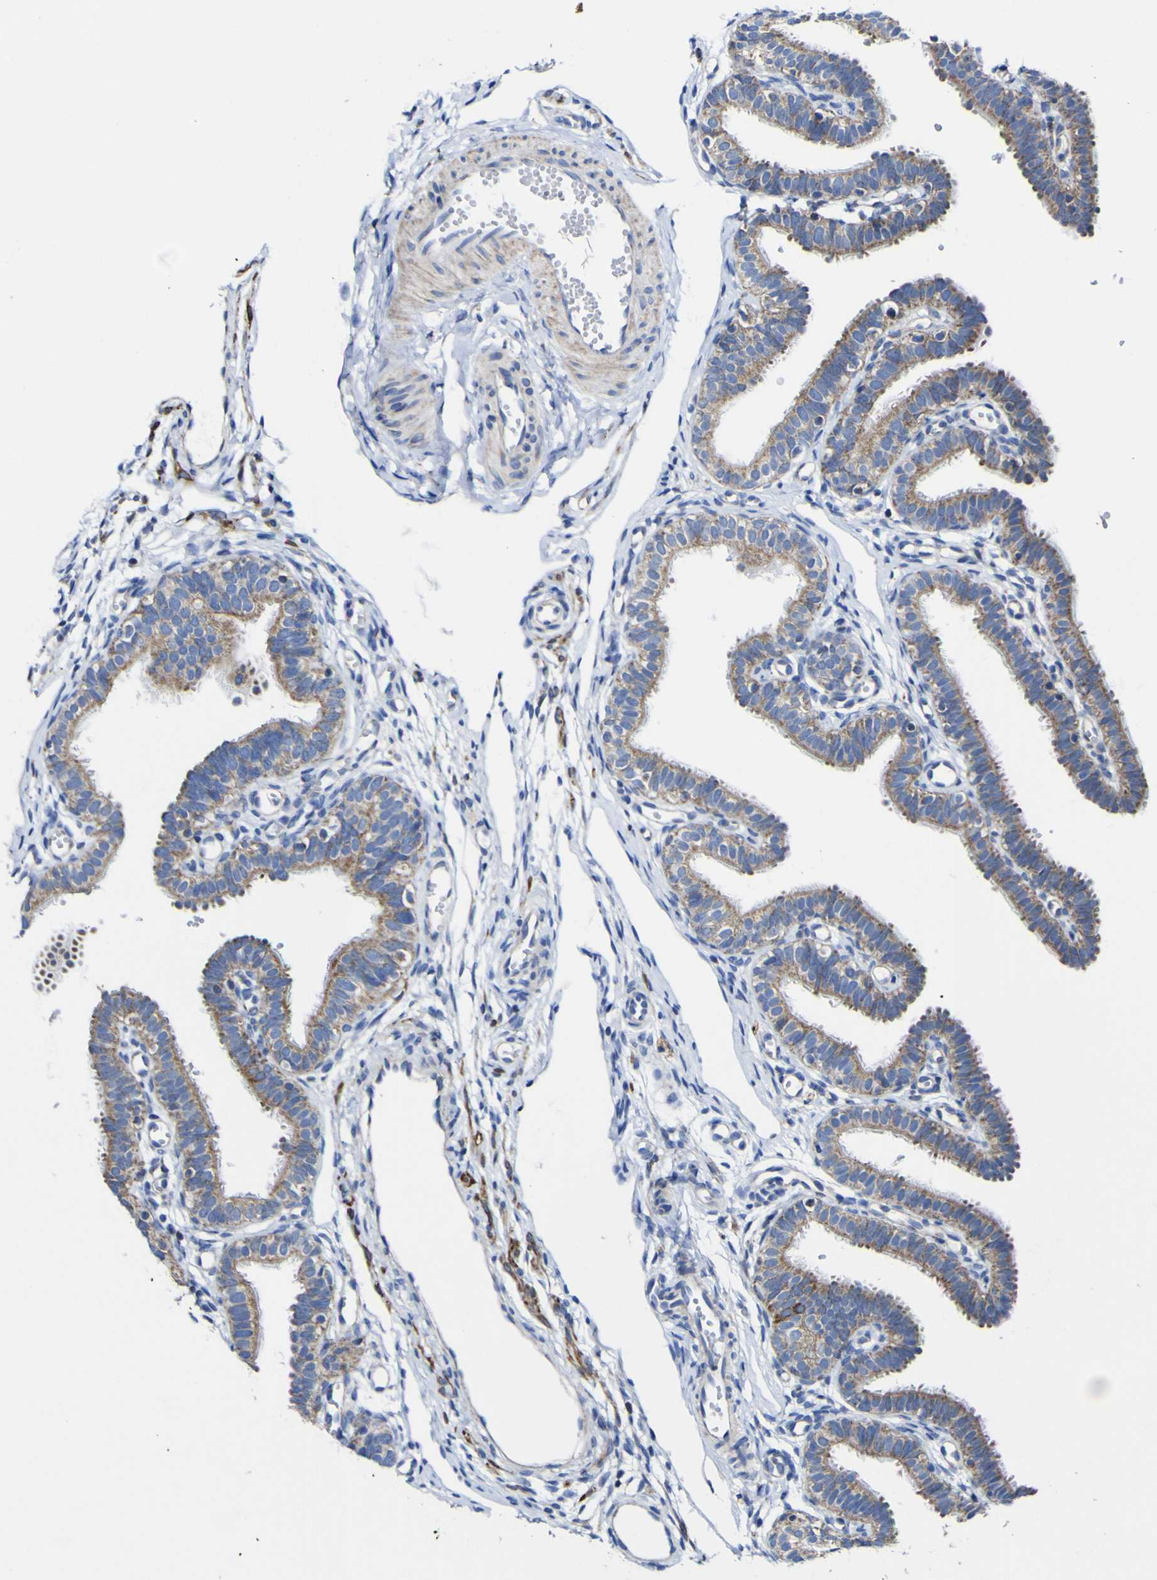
{"staining": {"intensity": "moderate", "quantity": ">75%", "location": "cytoplasmic/membranous"}, "tissue": "fallopian tube", "cell_type": "Glandular cells", "image_type": "normal", "snomed": [{"axis": "morphology", "description": "Normal tissue, NOS"}, {"axis": "topography", "description": "Fallopian tube"}, {"axis": "topography", "description": "Placenta"}], "caption": "A brown stain highlights moderate cytoplasmic/membranous expression of a protein in glandular cells of benign fallopian tube.", "gene": "CCDC90B", "patient": {"sex": "female", "age": 34}}